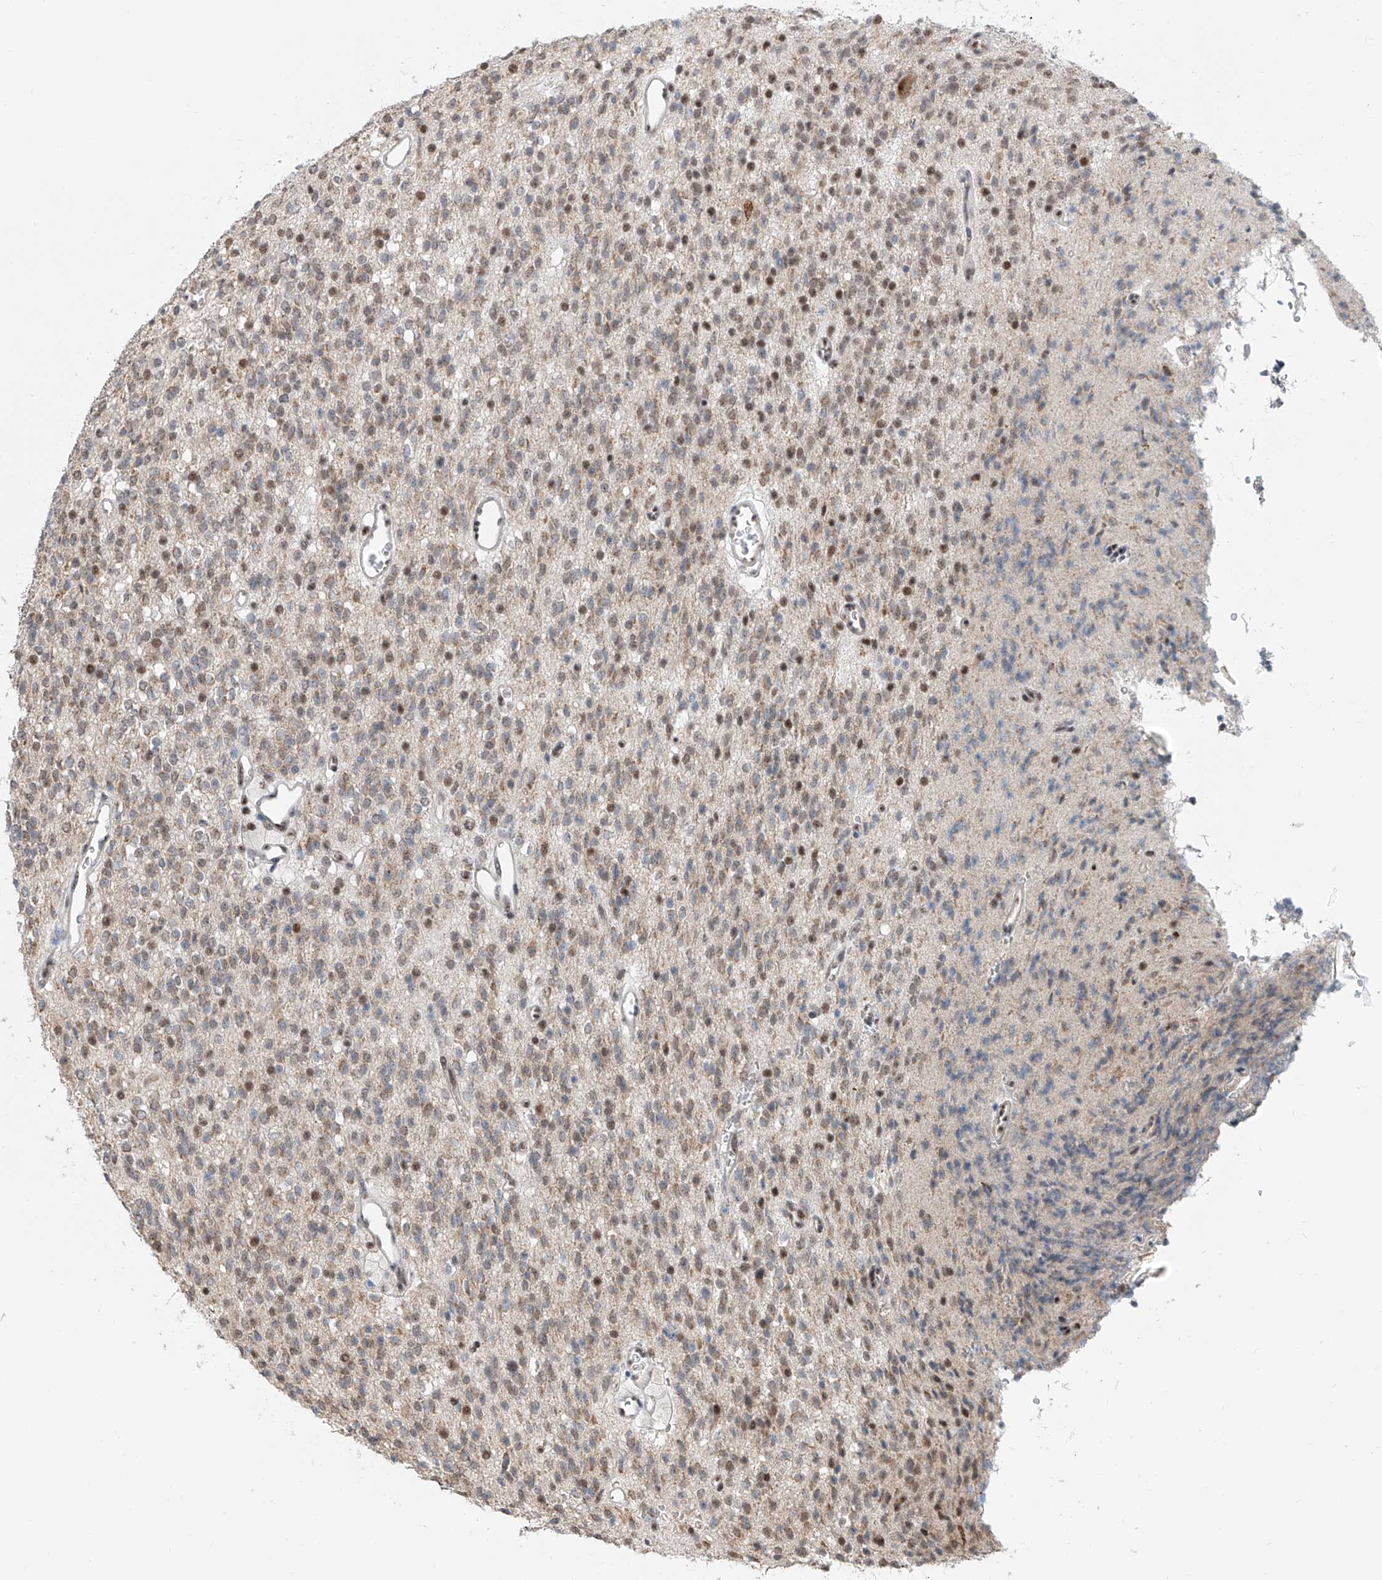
{"staining": {"intensity": "moderate", "quantity": "25%-75%", "location": "nuclear"}, "tissue": "glioma", "cell_type": "Tumor cells", "image_type": "cancer", "snomed": [{"axis": "morphology", "description": "Glioma, malignant, High grade"}, {"axis": "topography", "description": "Brain"}], "caption": "A brown stain labels moderate nuclear positivity of a protein in human high-grade glioma (malignant) tumor cells.", "gene": "SDE2", "patient": {"sex": "male", "age": 34}}